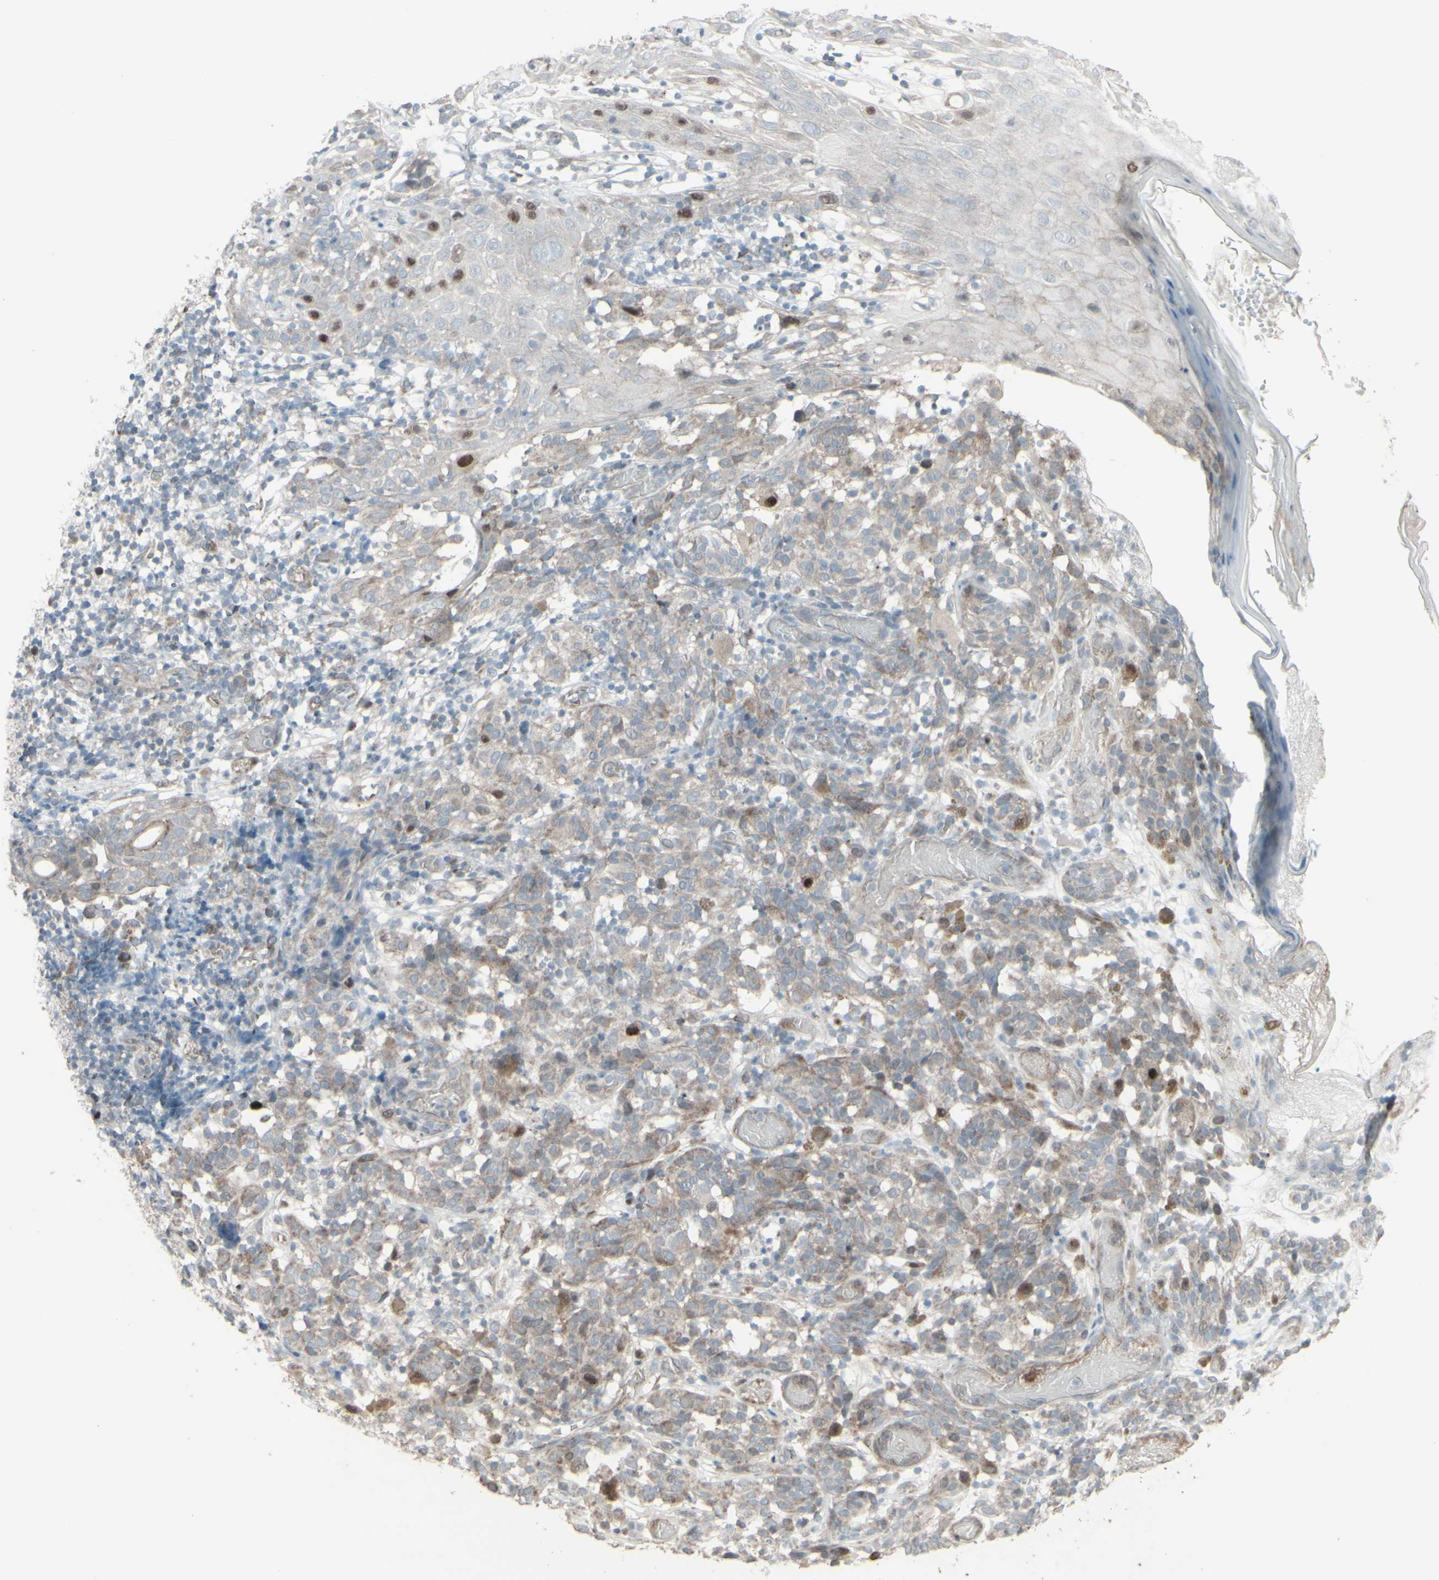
{"staining": {"intensity": "strong", "quantity": "<25%", "location": "cytoplasmic/membranous,nuclear"}, "tissue": "melanoma", "cell_type": "Tumor cells", "image_type": "cancer", "snomed": [{"axis": "morphology", "description": "Malignant melanoma, NOS"}, {"axis": "topography", "description": "Skin"}], "caption": "Malignant melanoma stained for a protein exhibits strong cytoplasmic/membranous and nuclear positivity in tumor cells.", "gene": "GMNN", "patient": {"sex": "female", "age": 46}}